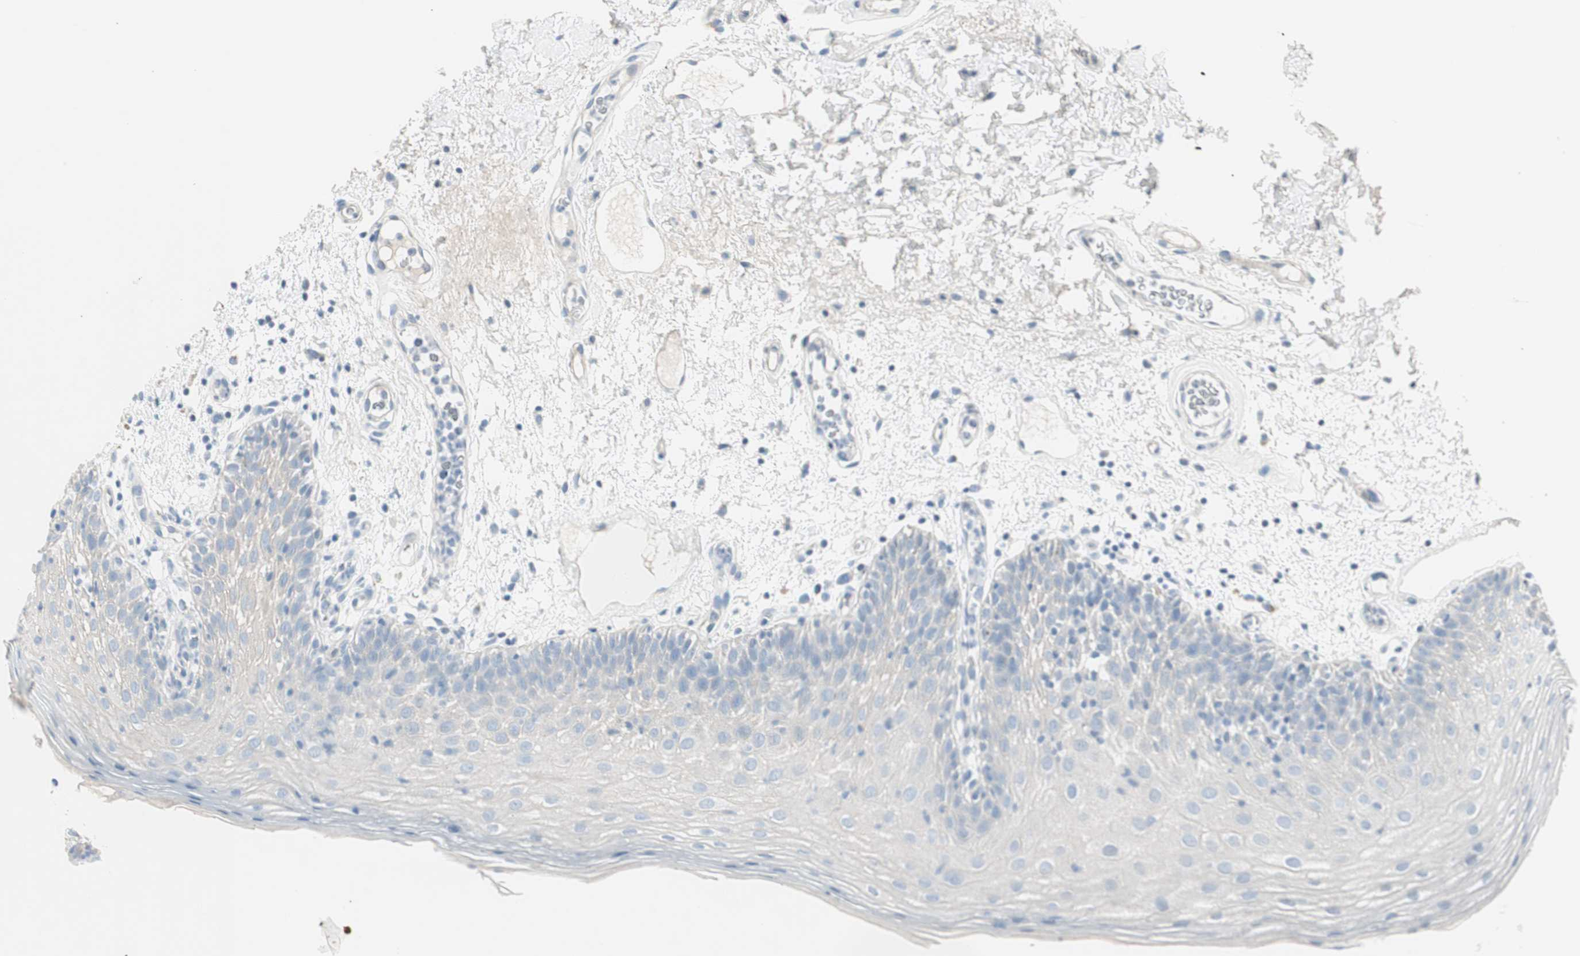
{"staining": {"intensity": "negative", "quantity": "none", "location": "none"}, "tissue": "oral mucosa", "cell_type": "Squamous epithelial cells", "image_type": "normal", "snomed": [{"axis": "morphology", "description": "Normal tissue, NOS"}, {"axis": "morphology", "description": "Squamous cell carcinoma, NOS"}, {"axis": "topography", "description": "Skeletal muscle"}, {"axis": "topography", "description": "Oral tissue"}, {"axis": "topography", "description": "Head-Neck"}], "caption": "Immunohistochemistry image of unremarkable oral mucosa stained for a protein (brown), which reveals no positivity in squamous epithelial cells. (DAB (3,3'-diaminobenzidine) immunohistochemistry, high magnification).", "gene": "CDHR5", "patient": {"sex": "male", "age": 71}}